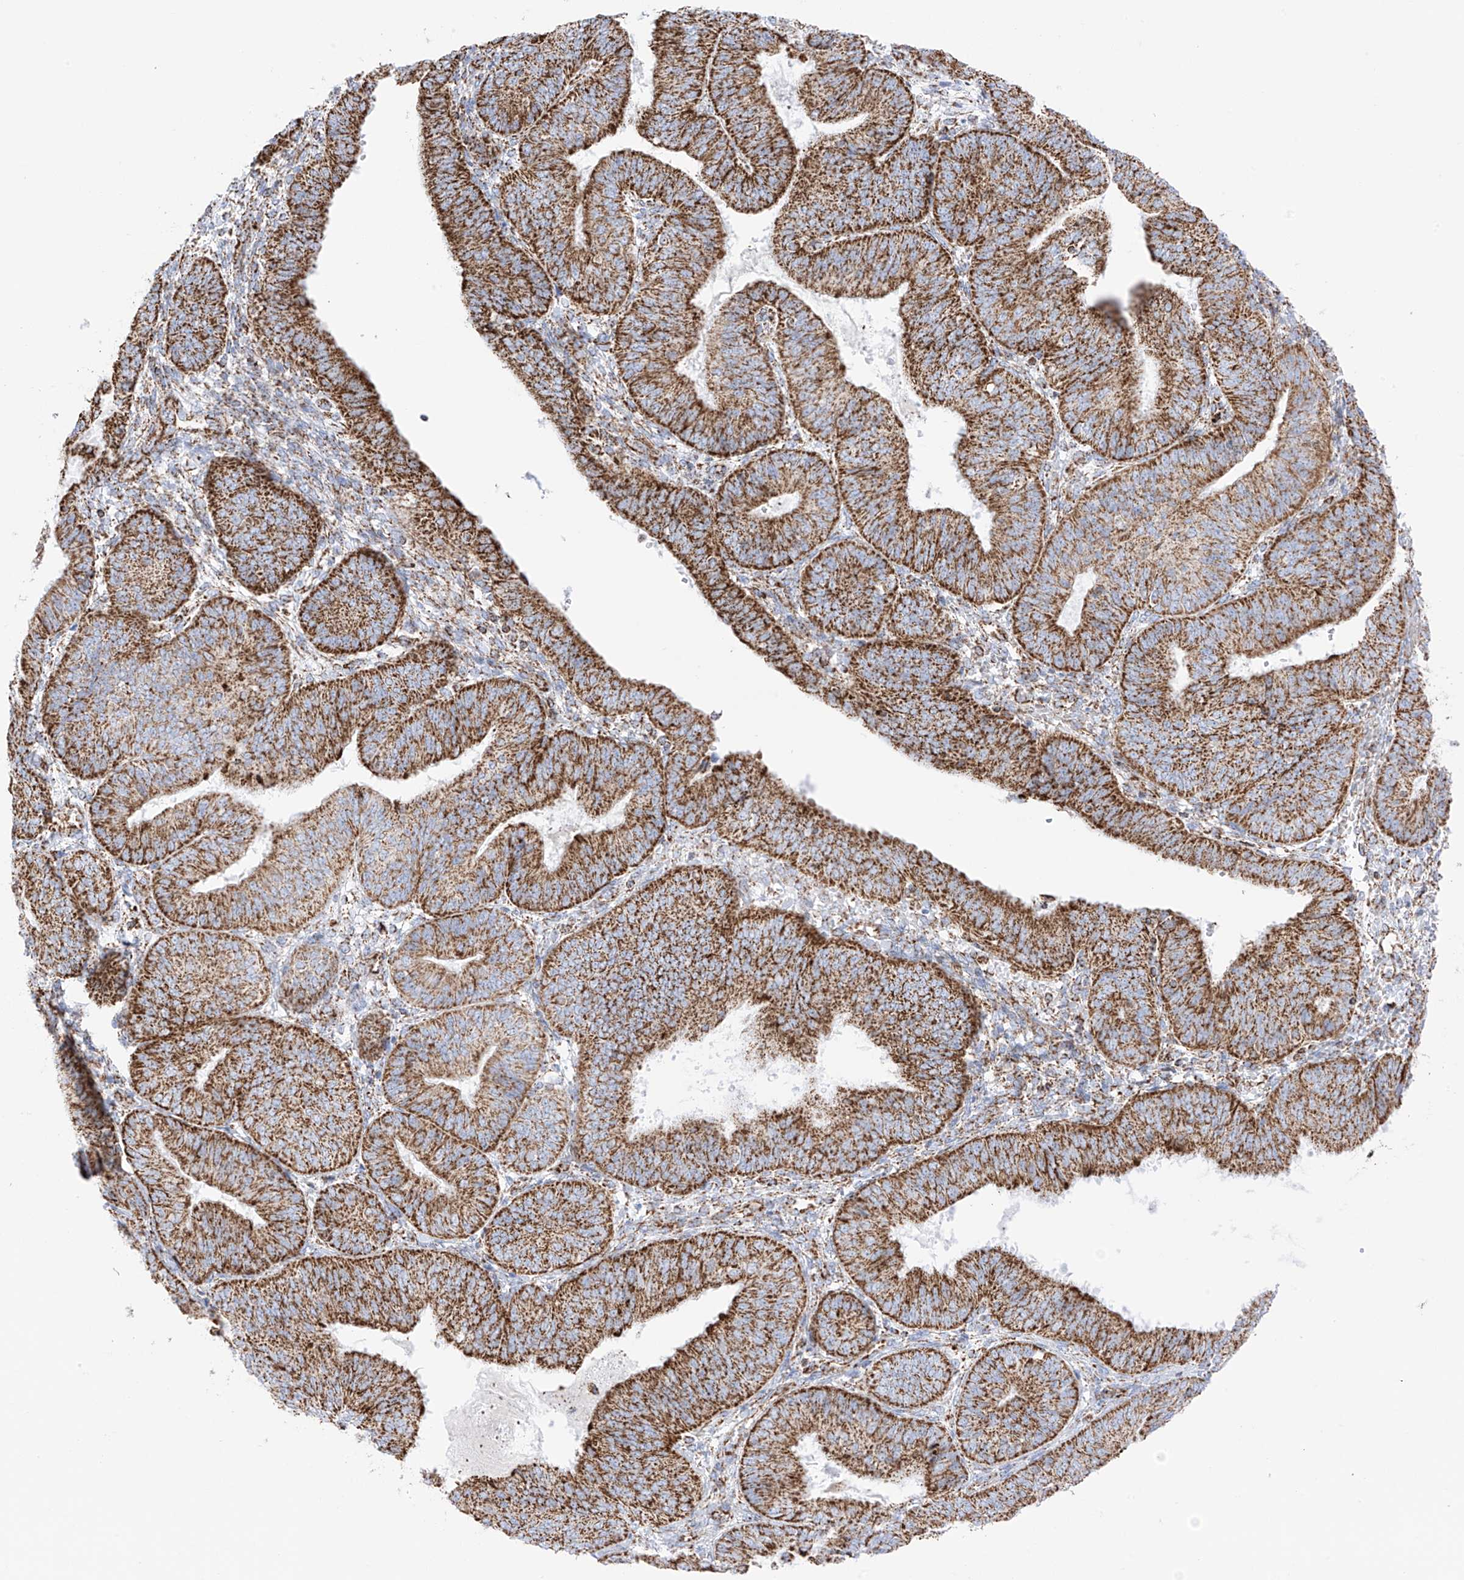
{"staining": {"intensity": "strong", "quantity": ">75%", "location": "cytoplasmic/membranous"}, "tissue": "endometrial cancer", "cell_type": "Tumor cells", "image_type": "cancer", "snomed": [{"axis": "morphology", "description": "Adenocarcinoma, NOS"}, {"axis": "topography", "description": "Endometrium"}], "caption": "Human endometrial cancer stained for a protein (brown) displays strong cytoplasmic/membranous positive staining in approximately >75% of tumor cells.", "gene": "XKR3", "patient": {"sex": "female", "age": 58}}